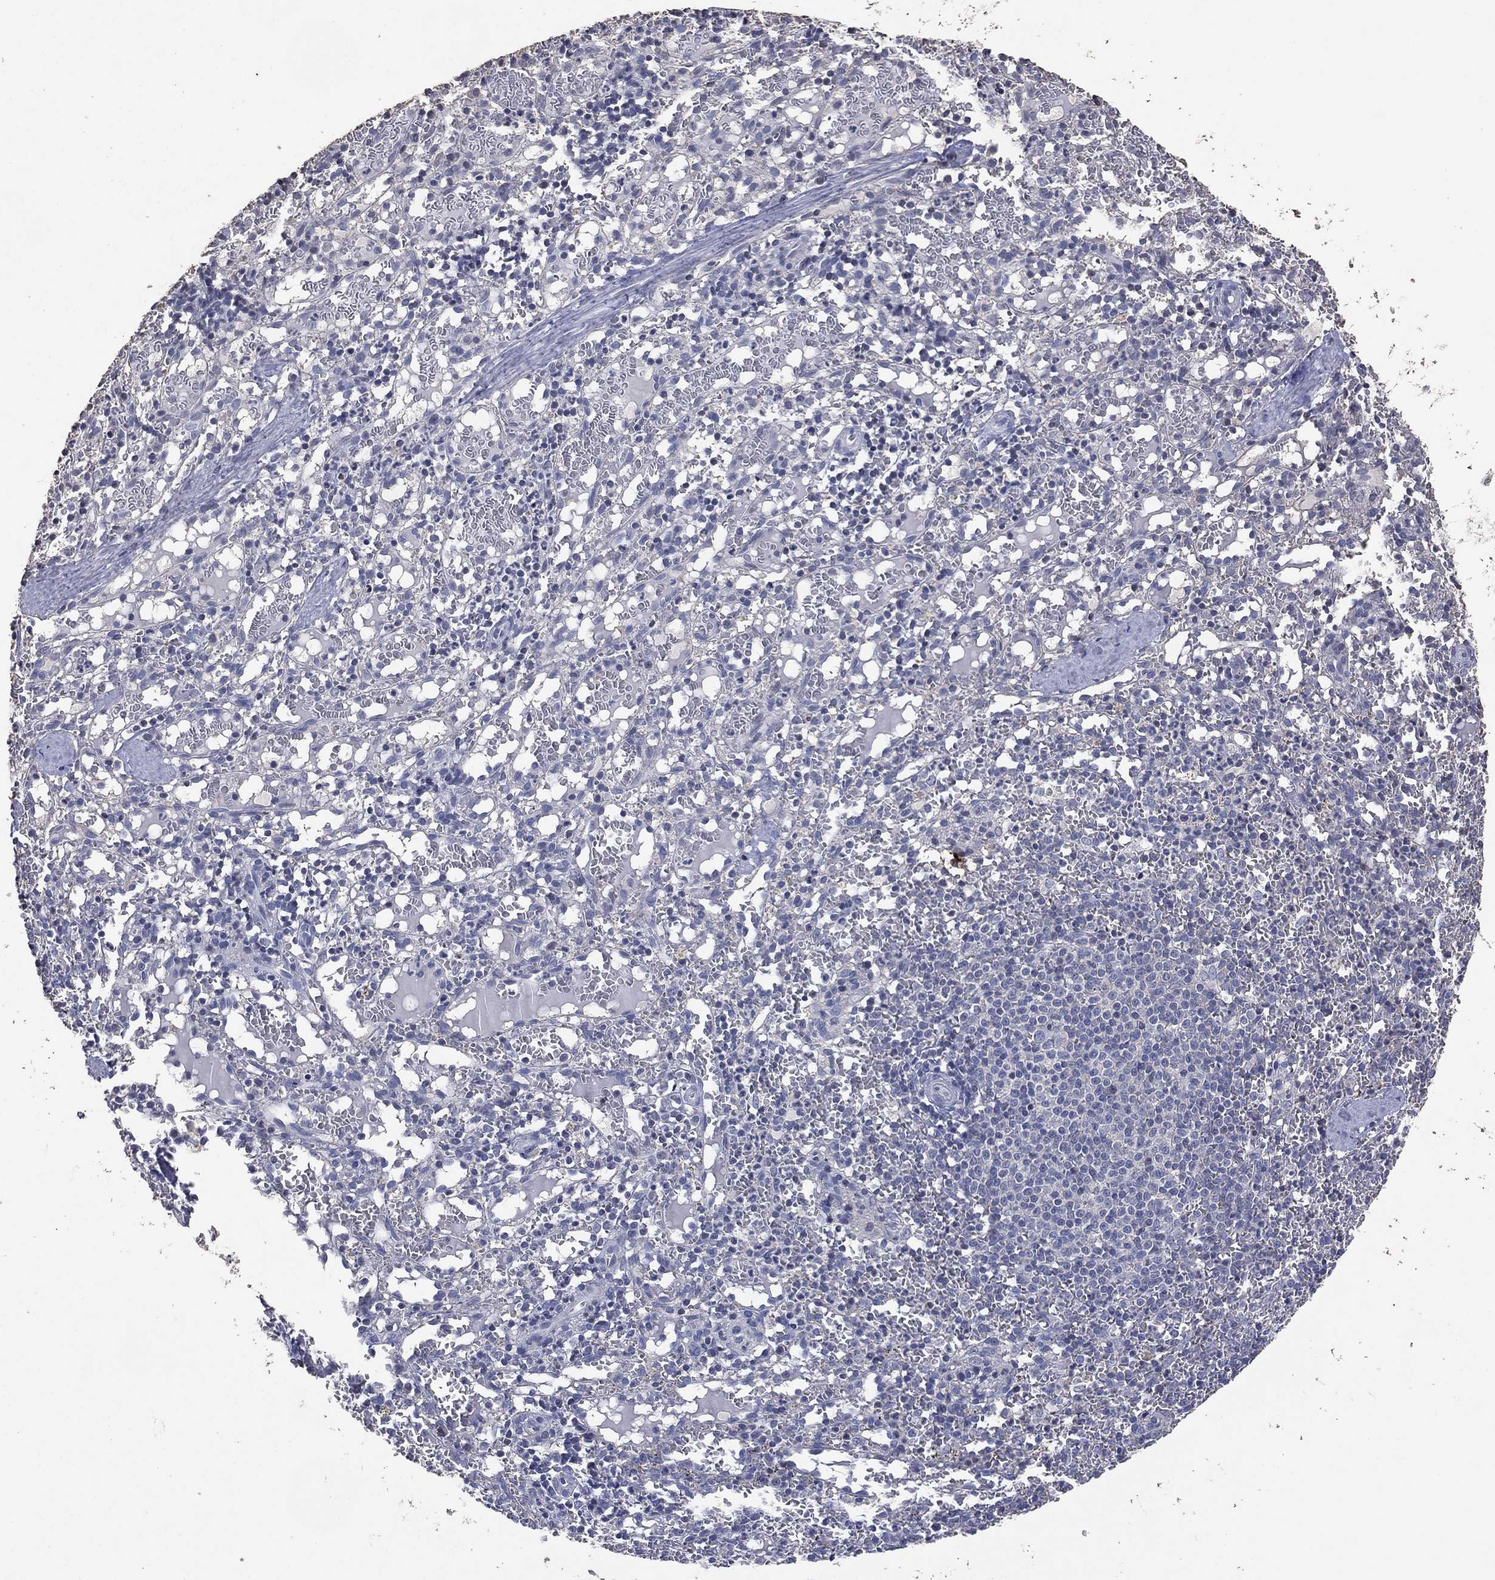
{"staining": {"intensity": "negative", "quantity": "none", "location": "none"}, "tissue": "spleen", "cell_type": "Cells in red pulp", "image_type": "normal", "snomed": [{"axis": "morphology", "description": "Normal tissue, NOS"}, {"axis": "topography", "description": "Spleen"}], "caption": "The image exhibits no significant staining in cells in red pulp of spleen.", "gene": "ADPRHL1", "patient": {"sex": "male", "age": 11}}